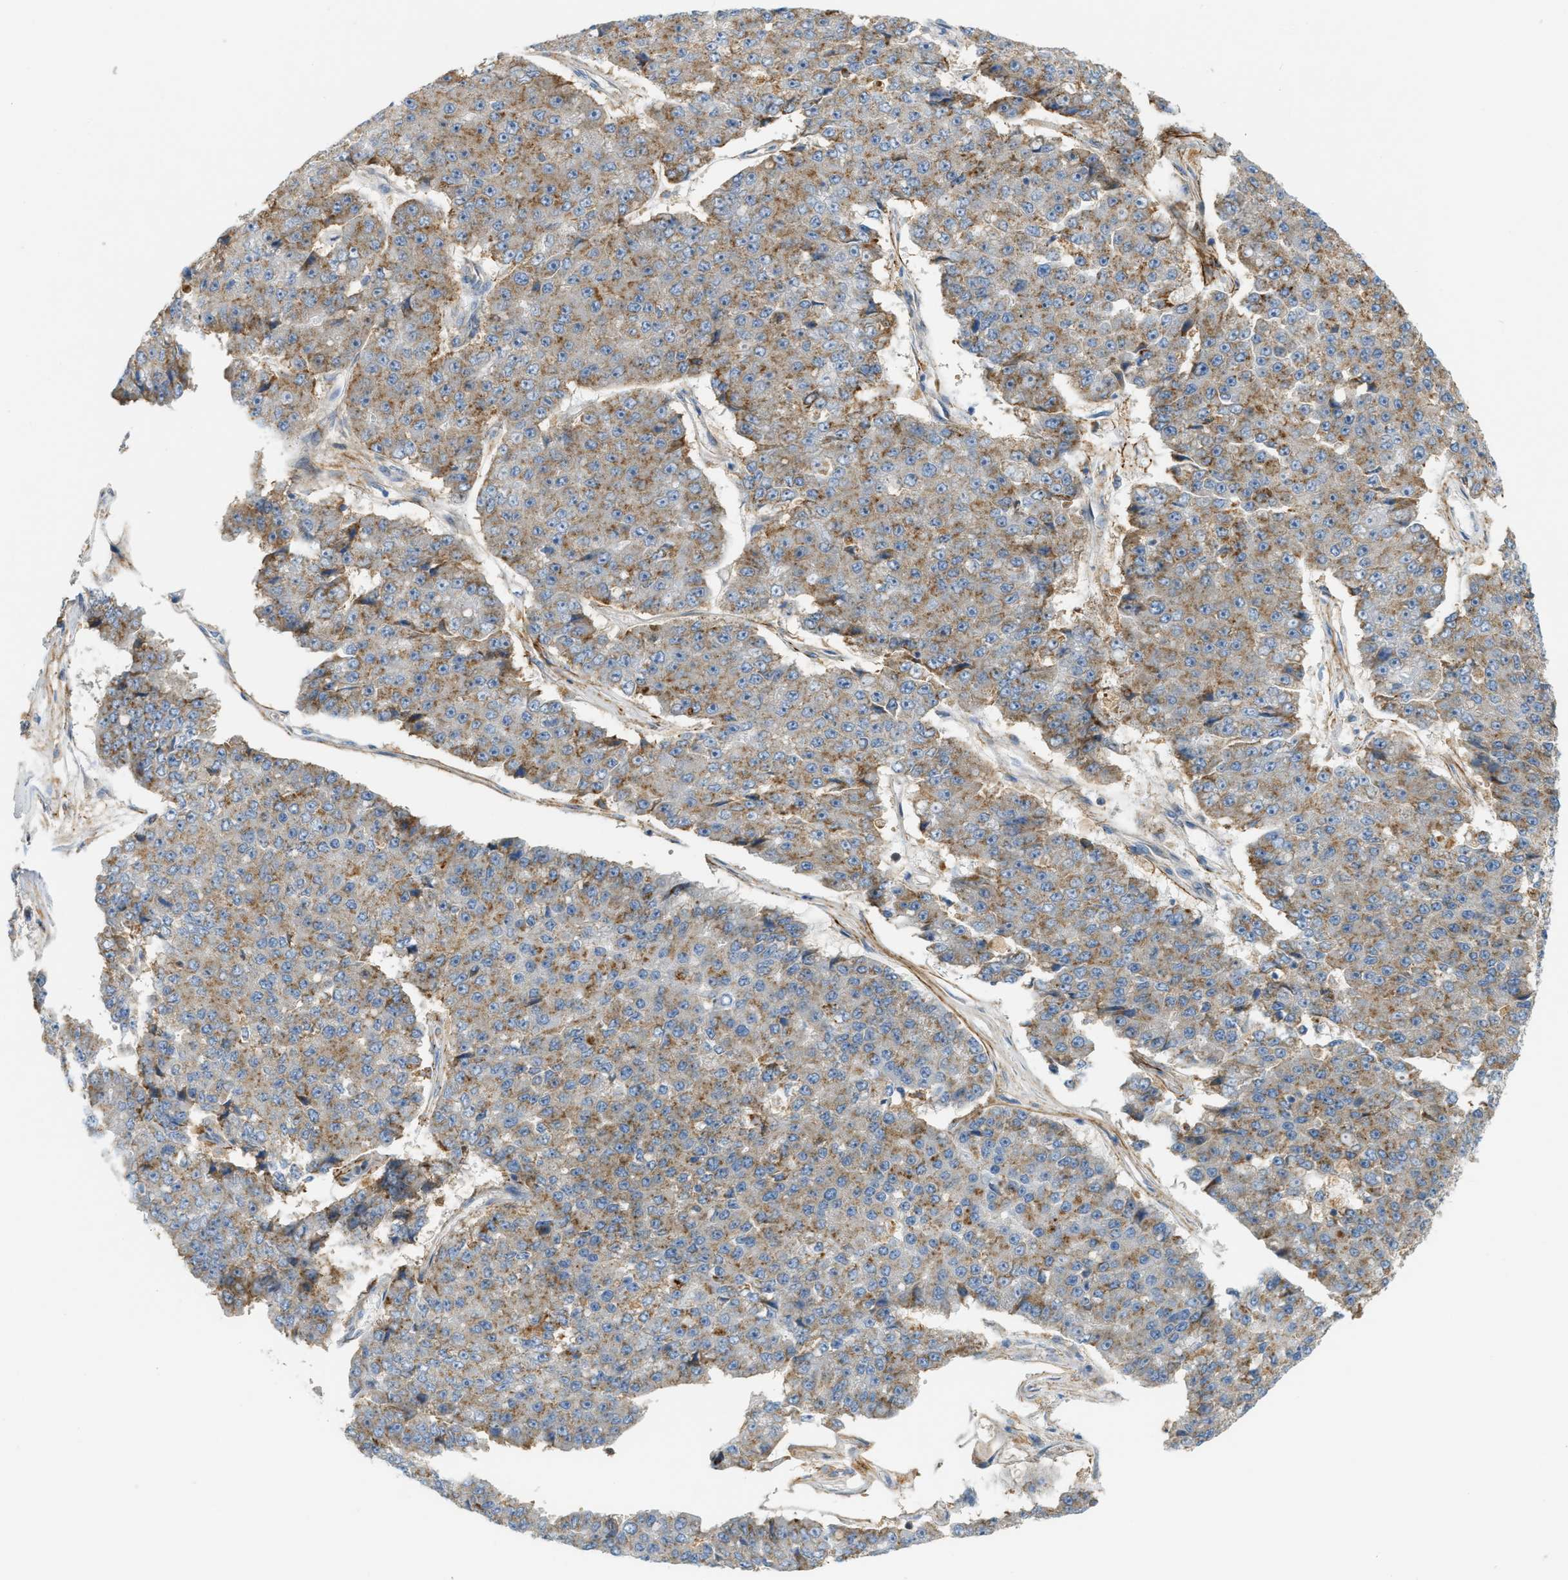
{"staining": {"intensity": "moderate", "quantity": ">75%", "location": "cytoplasmic/membranous"}, "tissue": "pancreatic cancer", "cell_type": "Tumor cells", "image_type": "cancer", "snomed": [{"axis": "morphology", "description": "Adenocarcinoma, NOS"}, {"axis": "topography", "description": "Pancreas"}], "caption": "Pancreatic adenocarcinoma stained with a protein marker displays moderate staining in tumor cells.", "gene": "LMBRD1", "patient": {"sex": "male", "age": 50}}